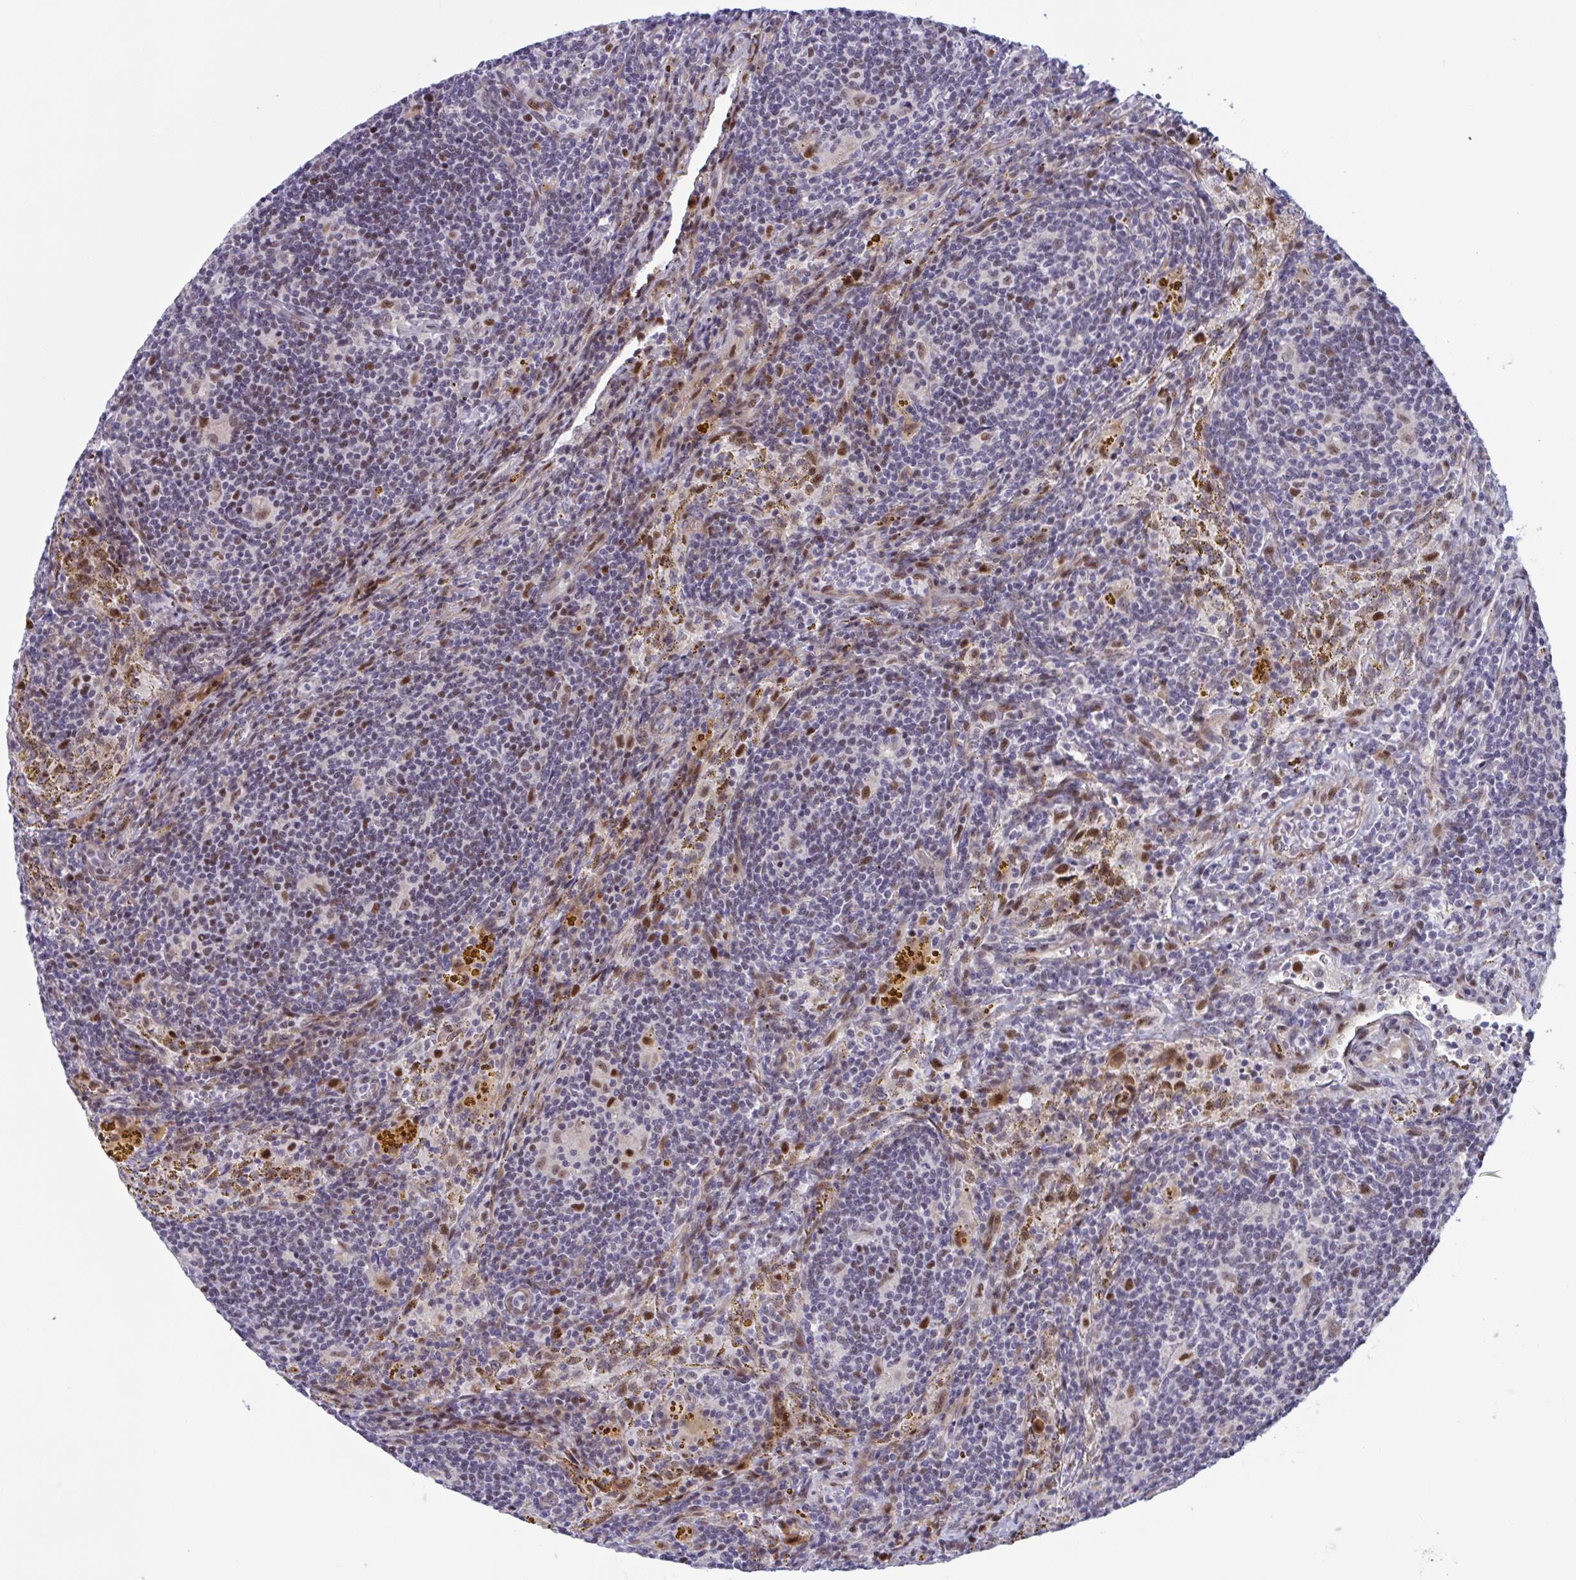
{"staining": {"intensity": "moderate", "quantity": "<25%", "location": "nuclear"}, "tissue": "lymphoma", "cell_type": "Tumor cells", "image_type": "cancer", "snomed": [{"axis": "morphology", "description": "Malignant lymphoma, non-Hodgkin's type, Low grade"}, {"axis": "topography", "description": "Spleen"}], "caption": "Lymphoma was stained to show a protein in brown. There is low levels of moderate nuclear positivity in approximately <25% of tumor cells.", "gene": "RBL1", "patient": {"sex": "female", "age": 70}}